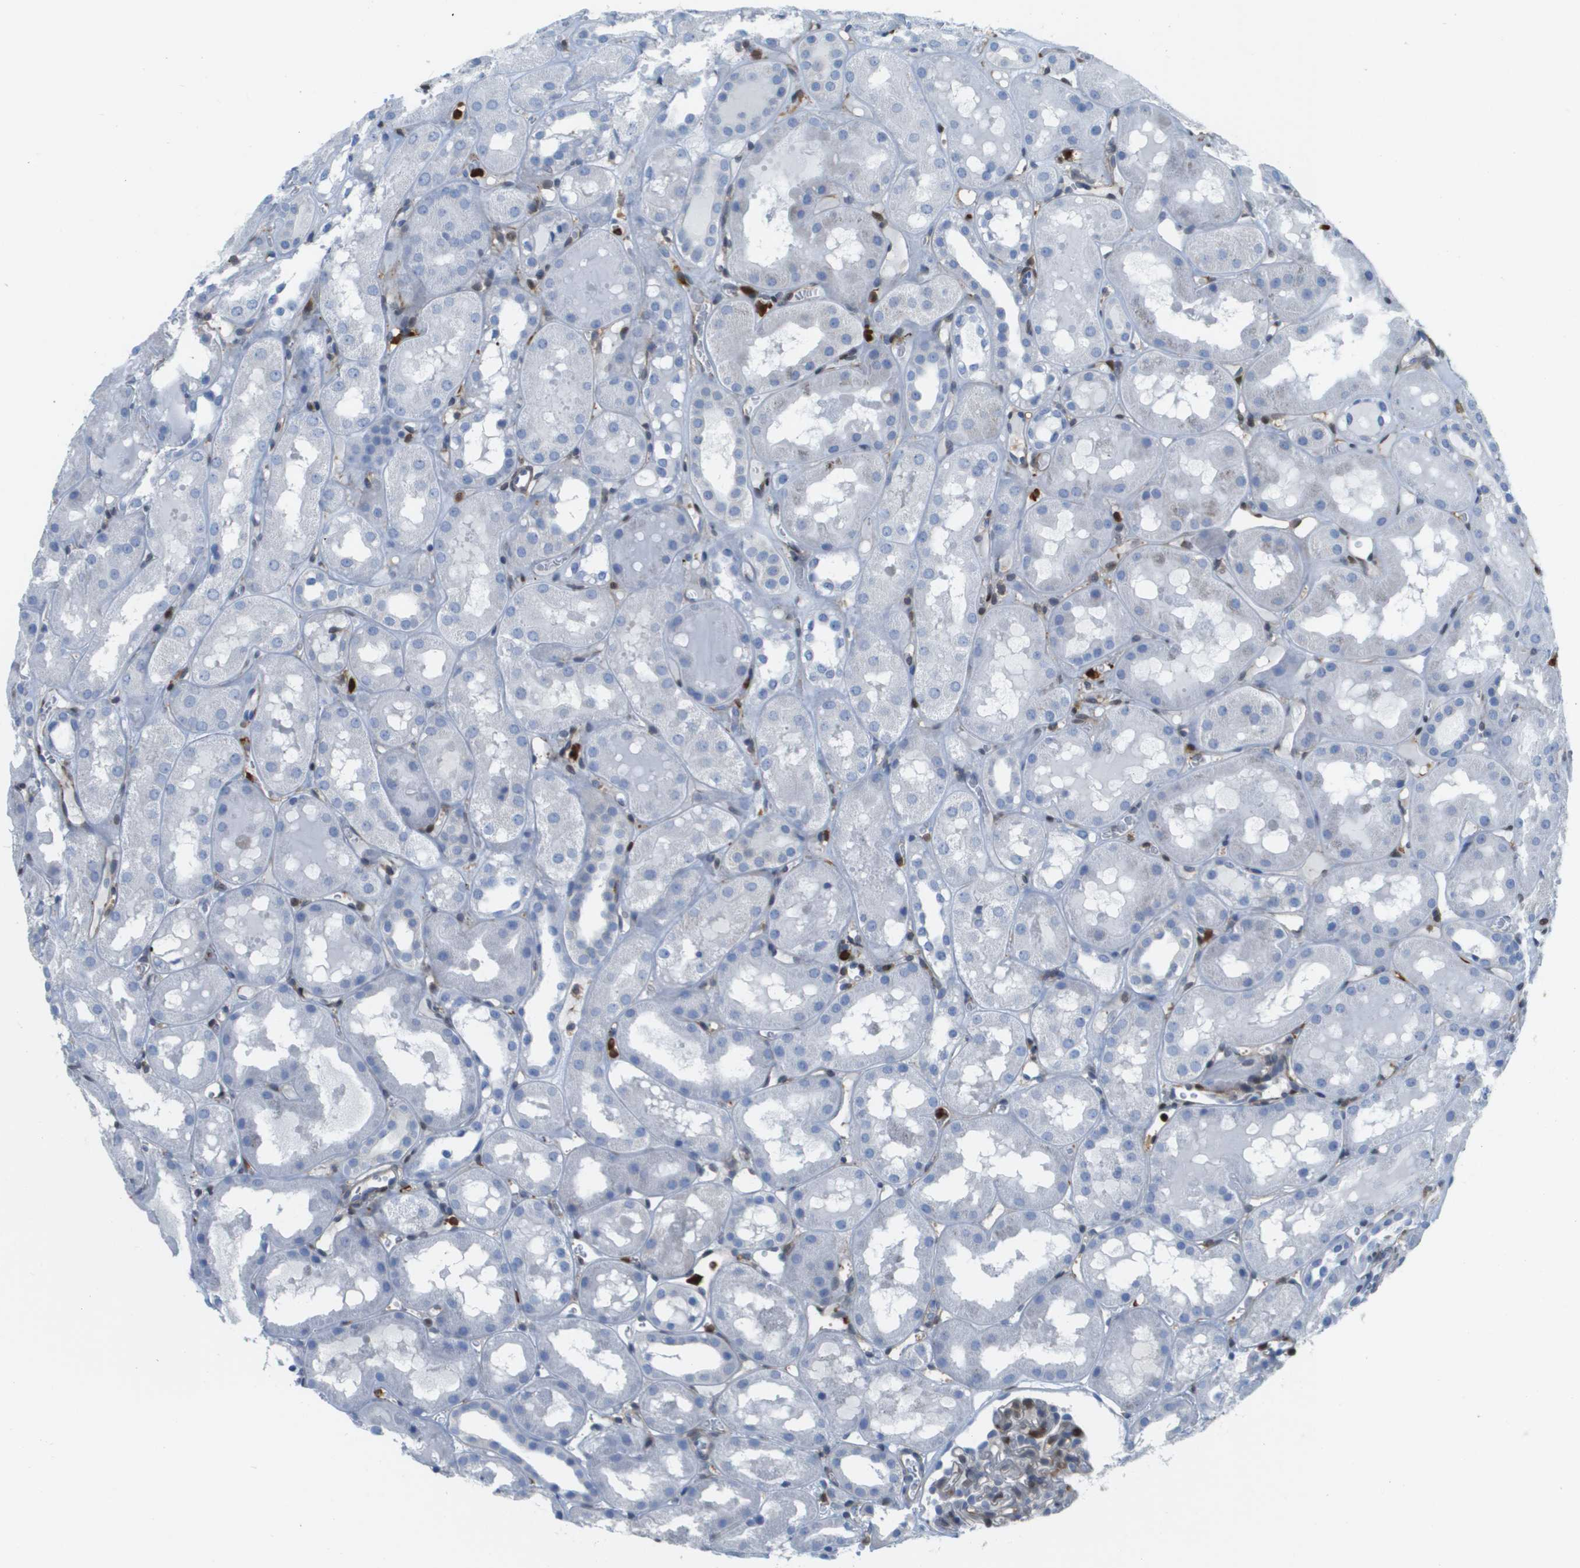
{"staining": {"intensity": "moderate", "quantity": "<25%", "location": "cytoplasmic/membranous"}, "tissue": "kidney", "cell_type": "Cells in glomeruli", "image_type": "normal", "snomed": [{"axis": "morphology", "description": "Normal tissue, NOS"}, {"axis": "topography", "description": "Kidney"}, {"axis": "topography", "description": "Urinary bladder"}], "caption": "Cells in glomeruli show moderate cytoplasmic/membranous expression in about <25% of cells in normal kidney. (brown staining indicates protein expression, while blue staining denotes nuclei).", "gene": "DOCK5", "patient": {"sex": "male", "age": 16}}